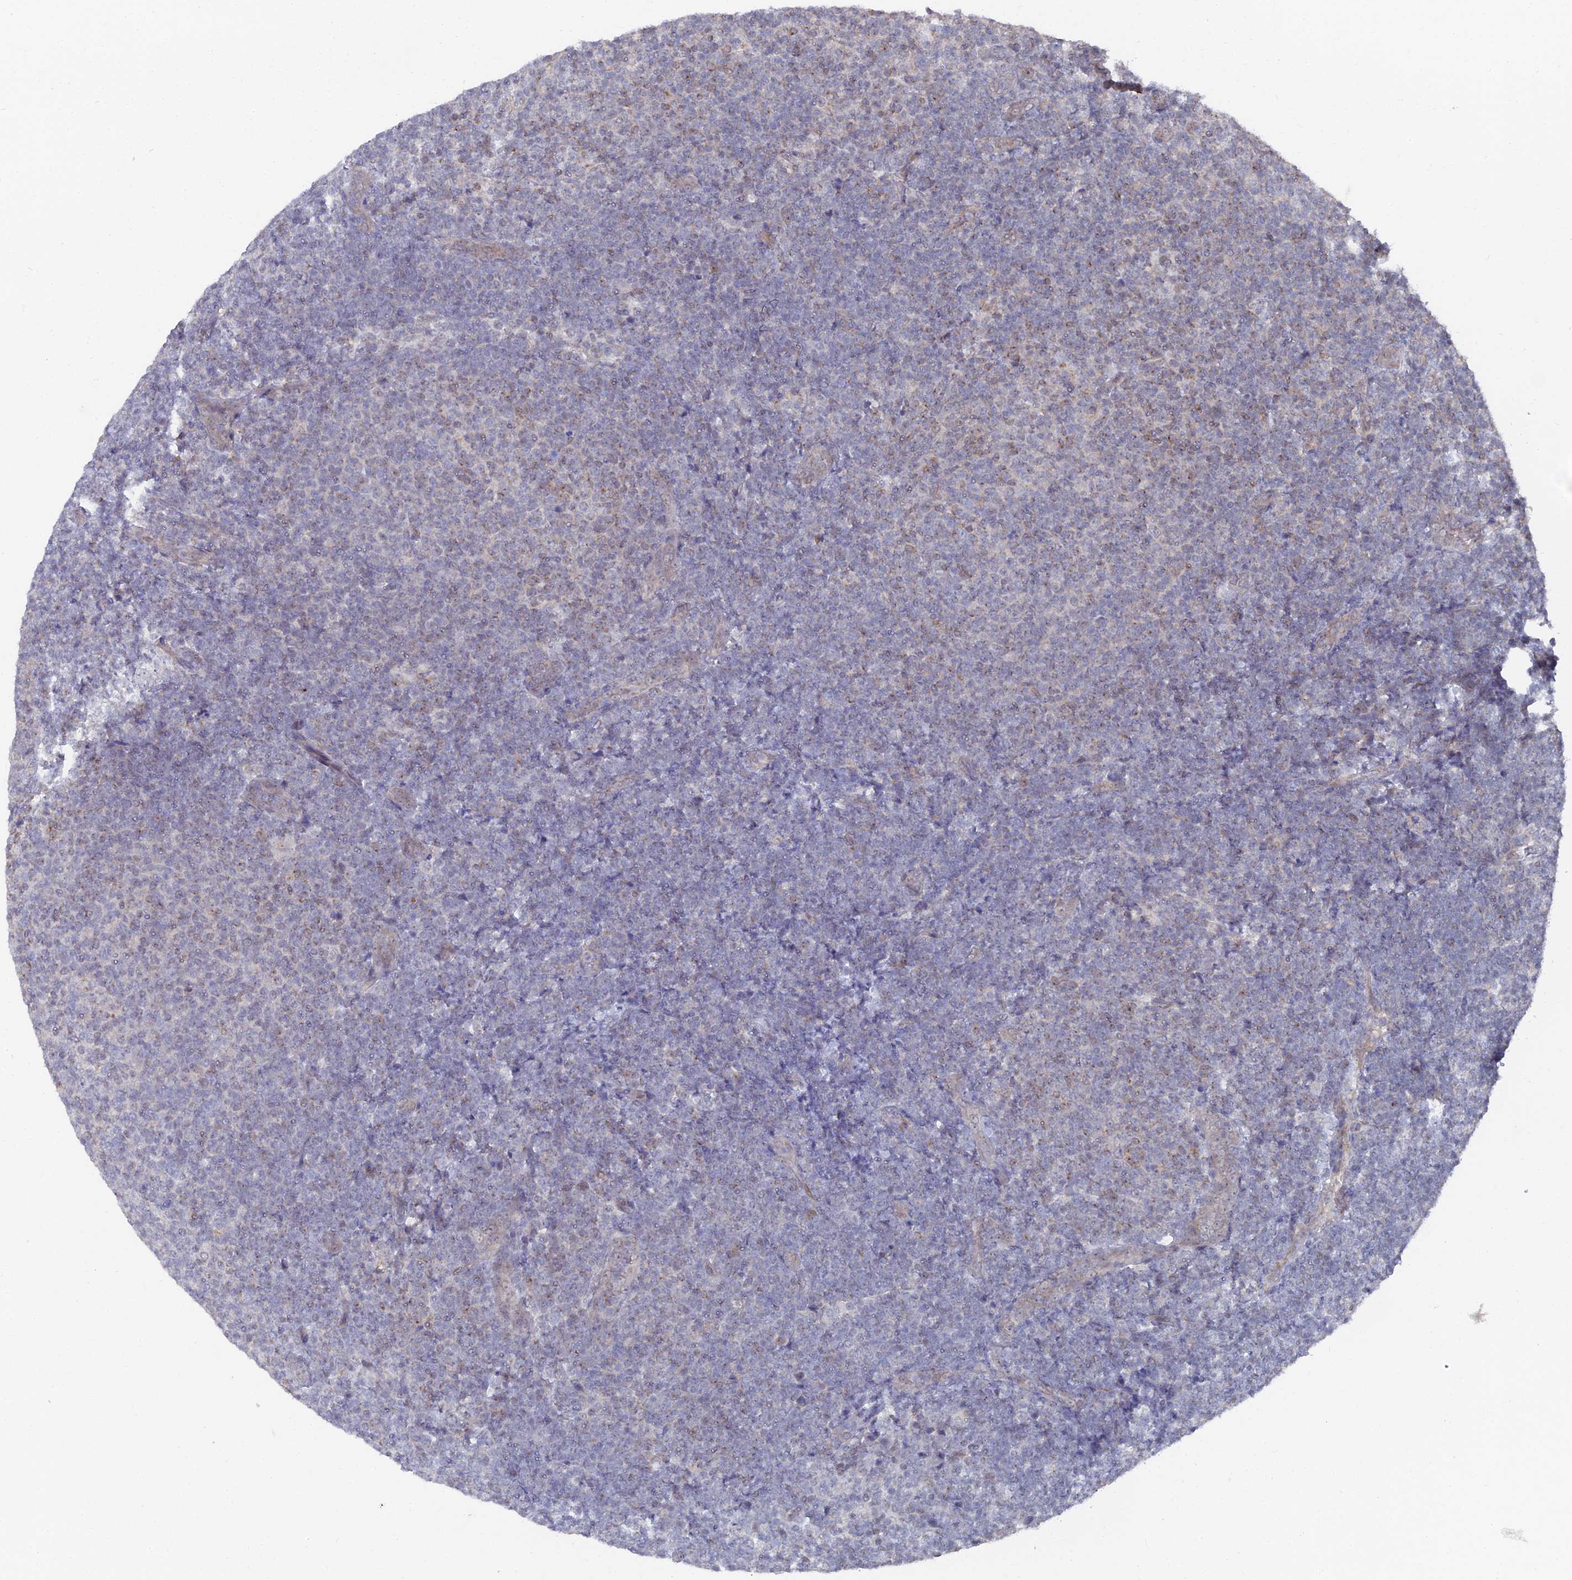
{"staining": {"intensity": "negative", "quantity": "none", "location": "none"}, "tissue": "lymphoma", "cell_type": "Tumor cells", "image_type": "cancer", "snomed": [{"axis": "morphology", "description": "Malignant lymphoma, non-Hodgkin's type, Low grade"}, {"axis": "topography", "description": "Lymph node"}], "caption": "DAB immunohistochemical staining of human low-grade malignant lymphoma, non-Hodgkin's type demonstrates no significant expression in tumor cells.", "gene": "FHIP2A", "patient": {"sex": "male", "age": 66}}